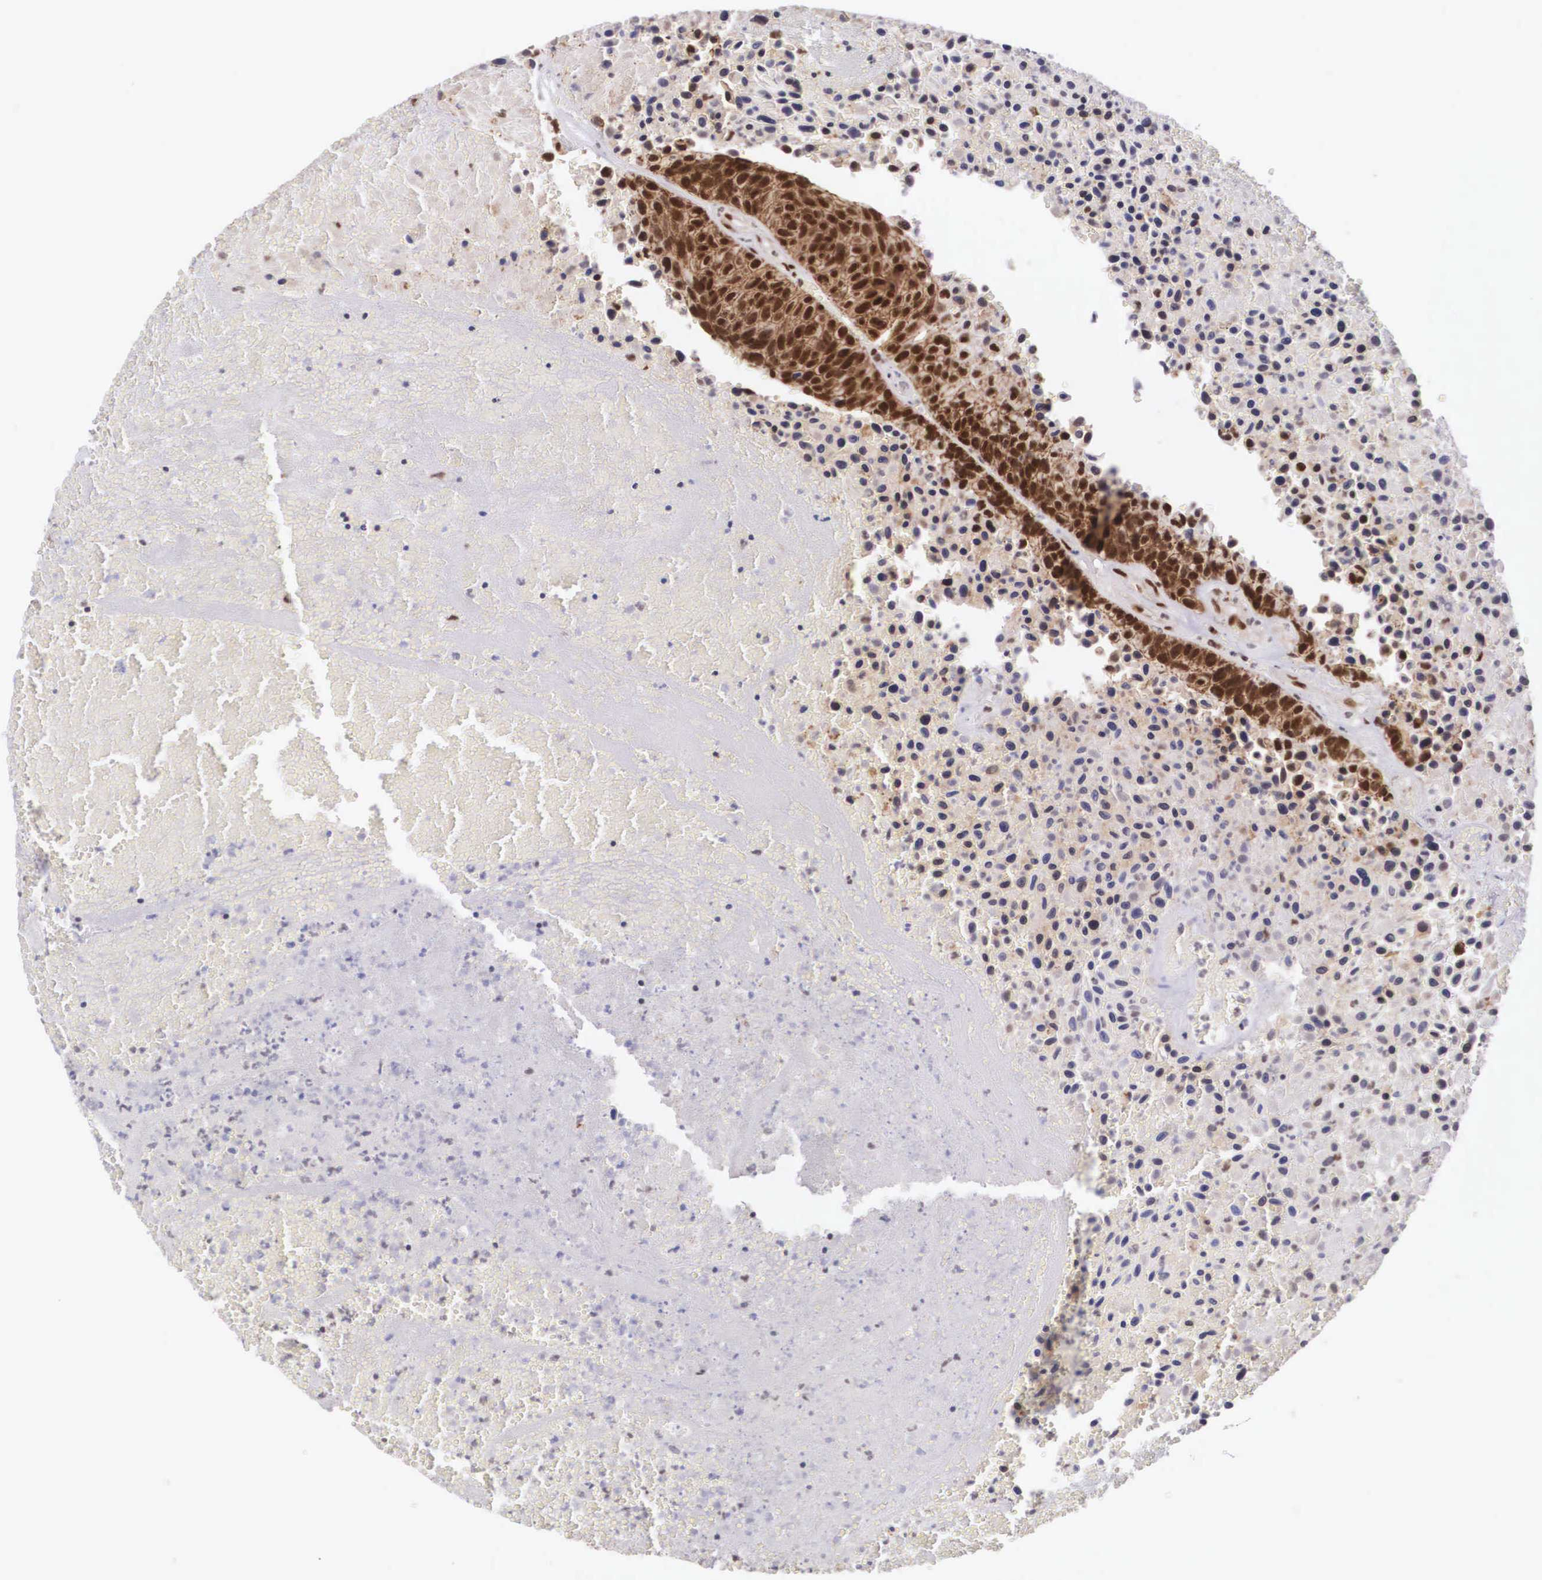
{"staining": {"intensity": "strong", "quantity": ">75%", "location": "cytoplasmic/membranous,nuclear"}, "tissue": "urothelial cancer", "cell_type": "Tumor cells", "image_type": "cancer", "snomed": [{"axis": "morphology", "description": "Urothelial carcinoma, High grade"}, {"axis": "topography", "description": "Urinary bladder"}], "caption": "High-grade urothelial carcinoma stained with DAB (3,3'-diaminobenzidine) immunohistochemistry demonstrates high levels of strong cytoplasmic/membranous and nuclear staining in approximately >75% of tumor cells.", "gene": "POLR2F", "patient": {"sex": "male", "age": 66}}